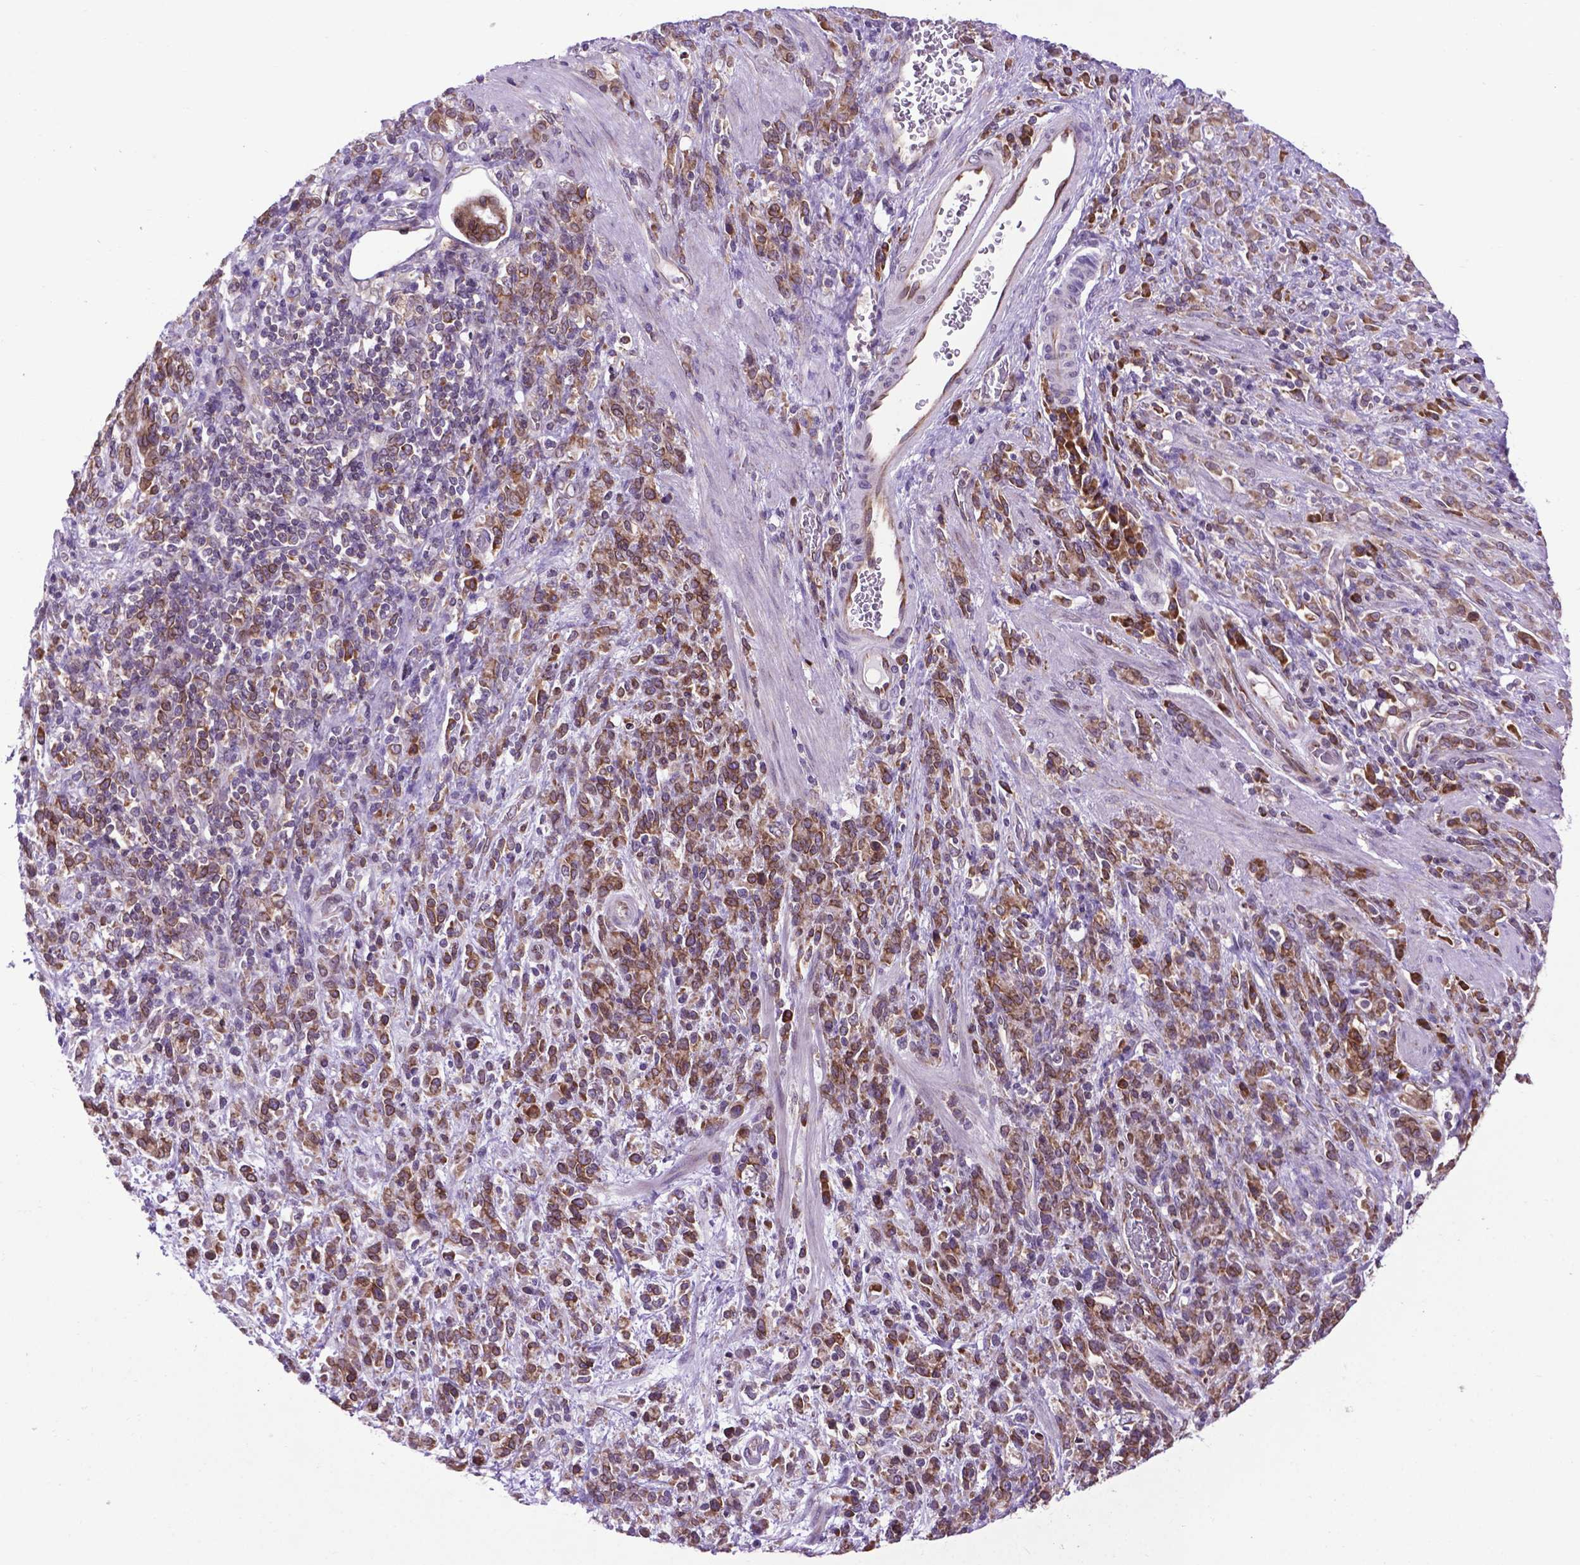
{"staining": {"intensity": "moderate", "quantity": ">75%", "location": "cytoplasmic/membranous"}, "tissue": "stomach cancer", "cell_type": "Tumor cells", "image_type": "cancer", "snomed": [{"axis": "morphology", "description": "Adenocarcinoma, NOS"}, {"axis": "topography", "description": "Stomach"}], "caption": "Immunohistochemistry image of neoplastic tissue: stomach adenocarcinoma stained using immunohistochemistry reveals medium levels of moderate protein expression localized specifically in the cytoplasmic/membranous of tumor cells, appearing as a cytoplasmic/membranous brown color.", "gene": "WDR83OS", "patient": {"sex": "female", "age": 57}}